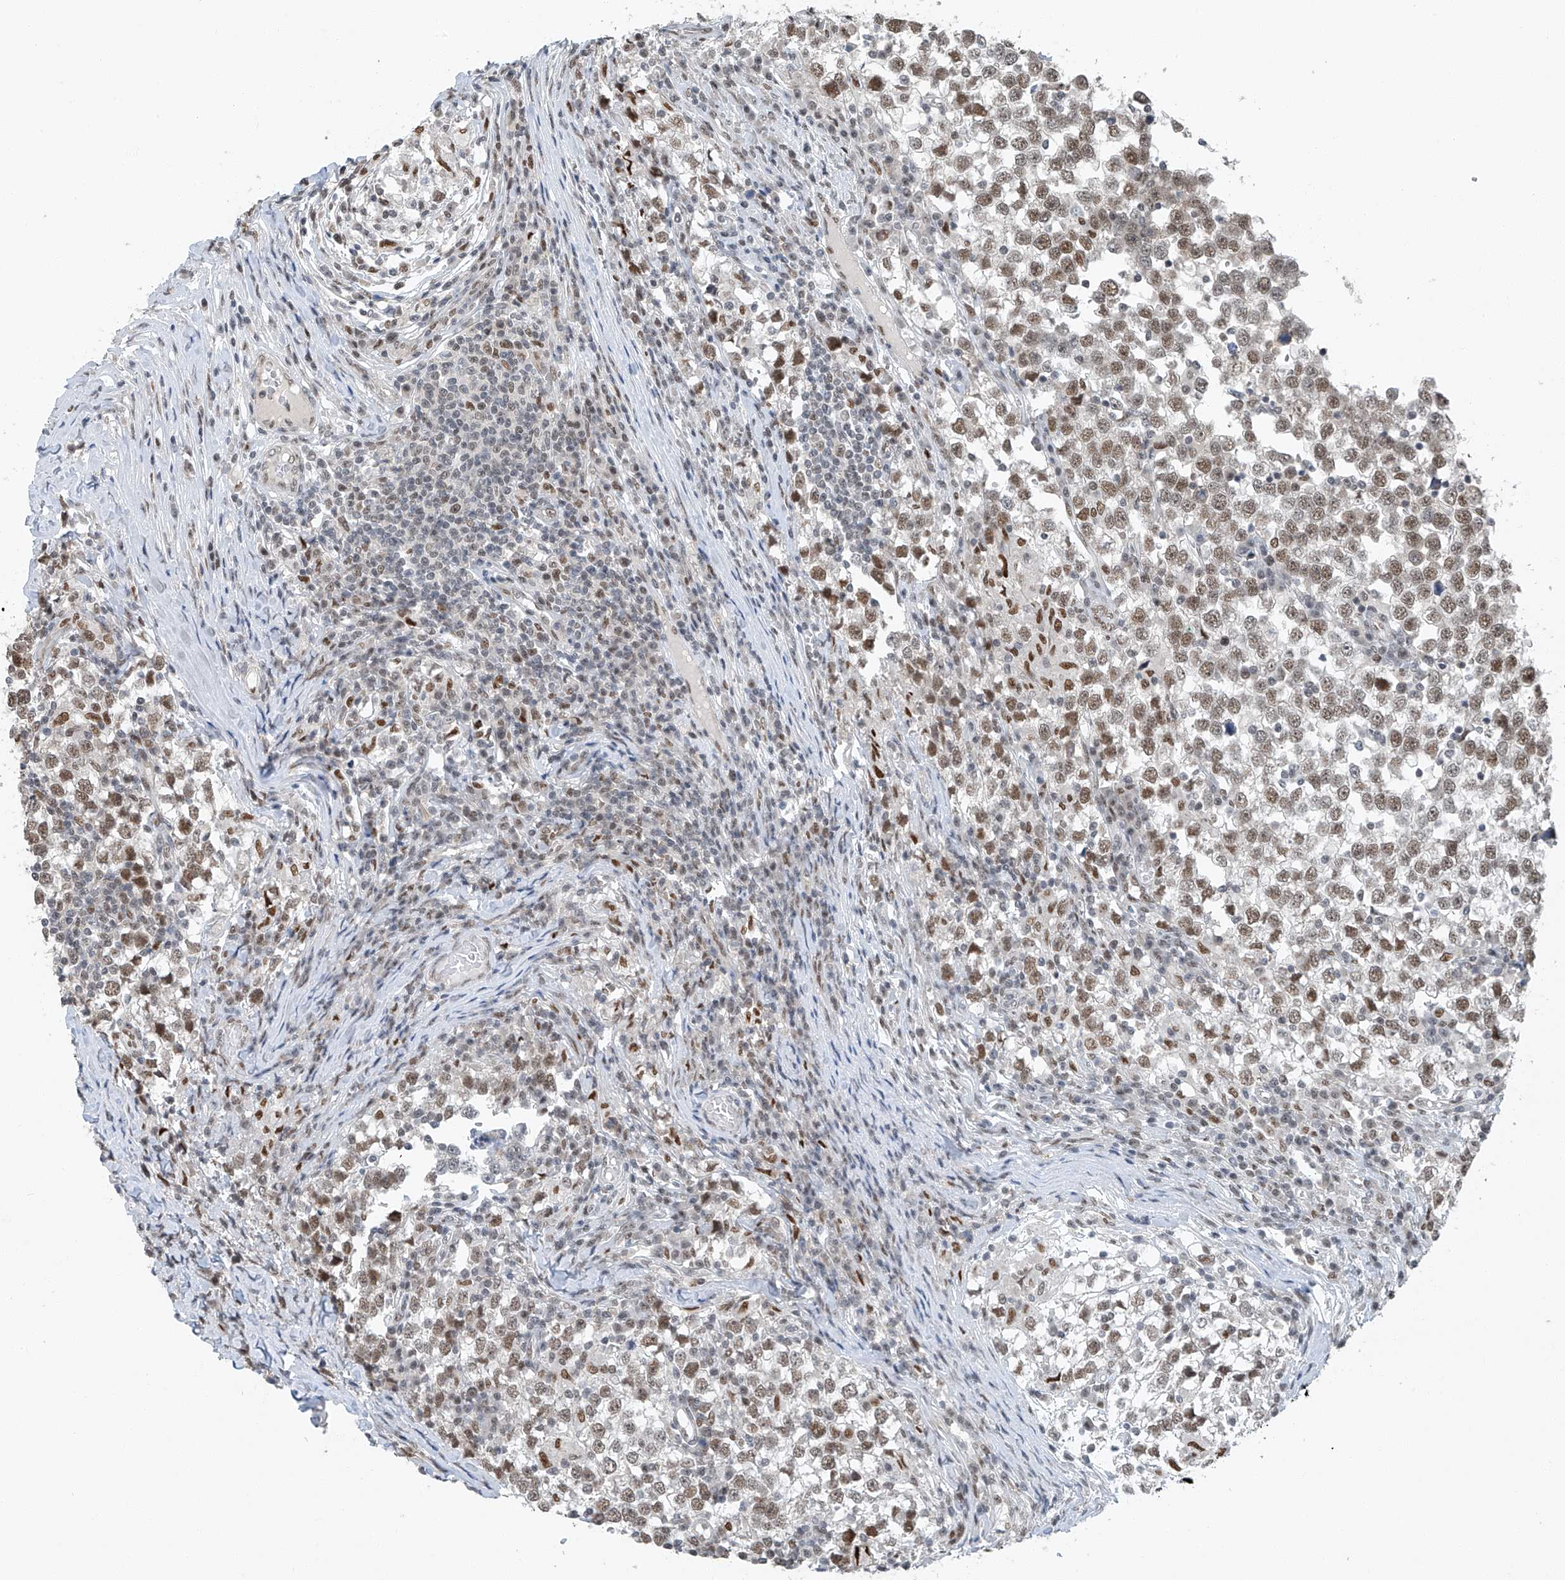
{"staining": {"intensity": "moderate", "quantity": ">75%", "location": "nuclear"}, "tissue": "testis cancer", "cell_type": "Tumor cells", "image_type": "cancer", "snomed": [{"axis": "morphology", "description": "Seminoma, NOS"}, {"axis": "topography", "description": "Testis"}], "caption": "A brown stain shows moderate nuclear staining of a protein in human testis cancer tumor cells.", "gene": "TAF8", "patient": {"sex": "male", "age": 65}}